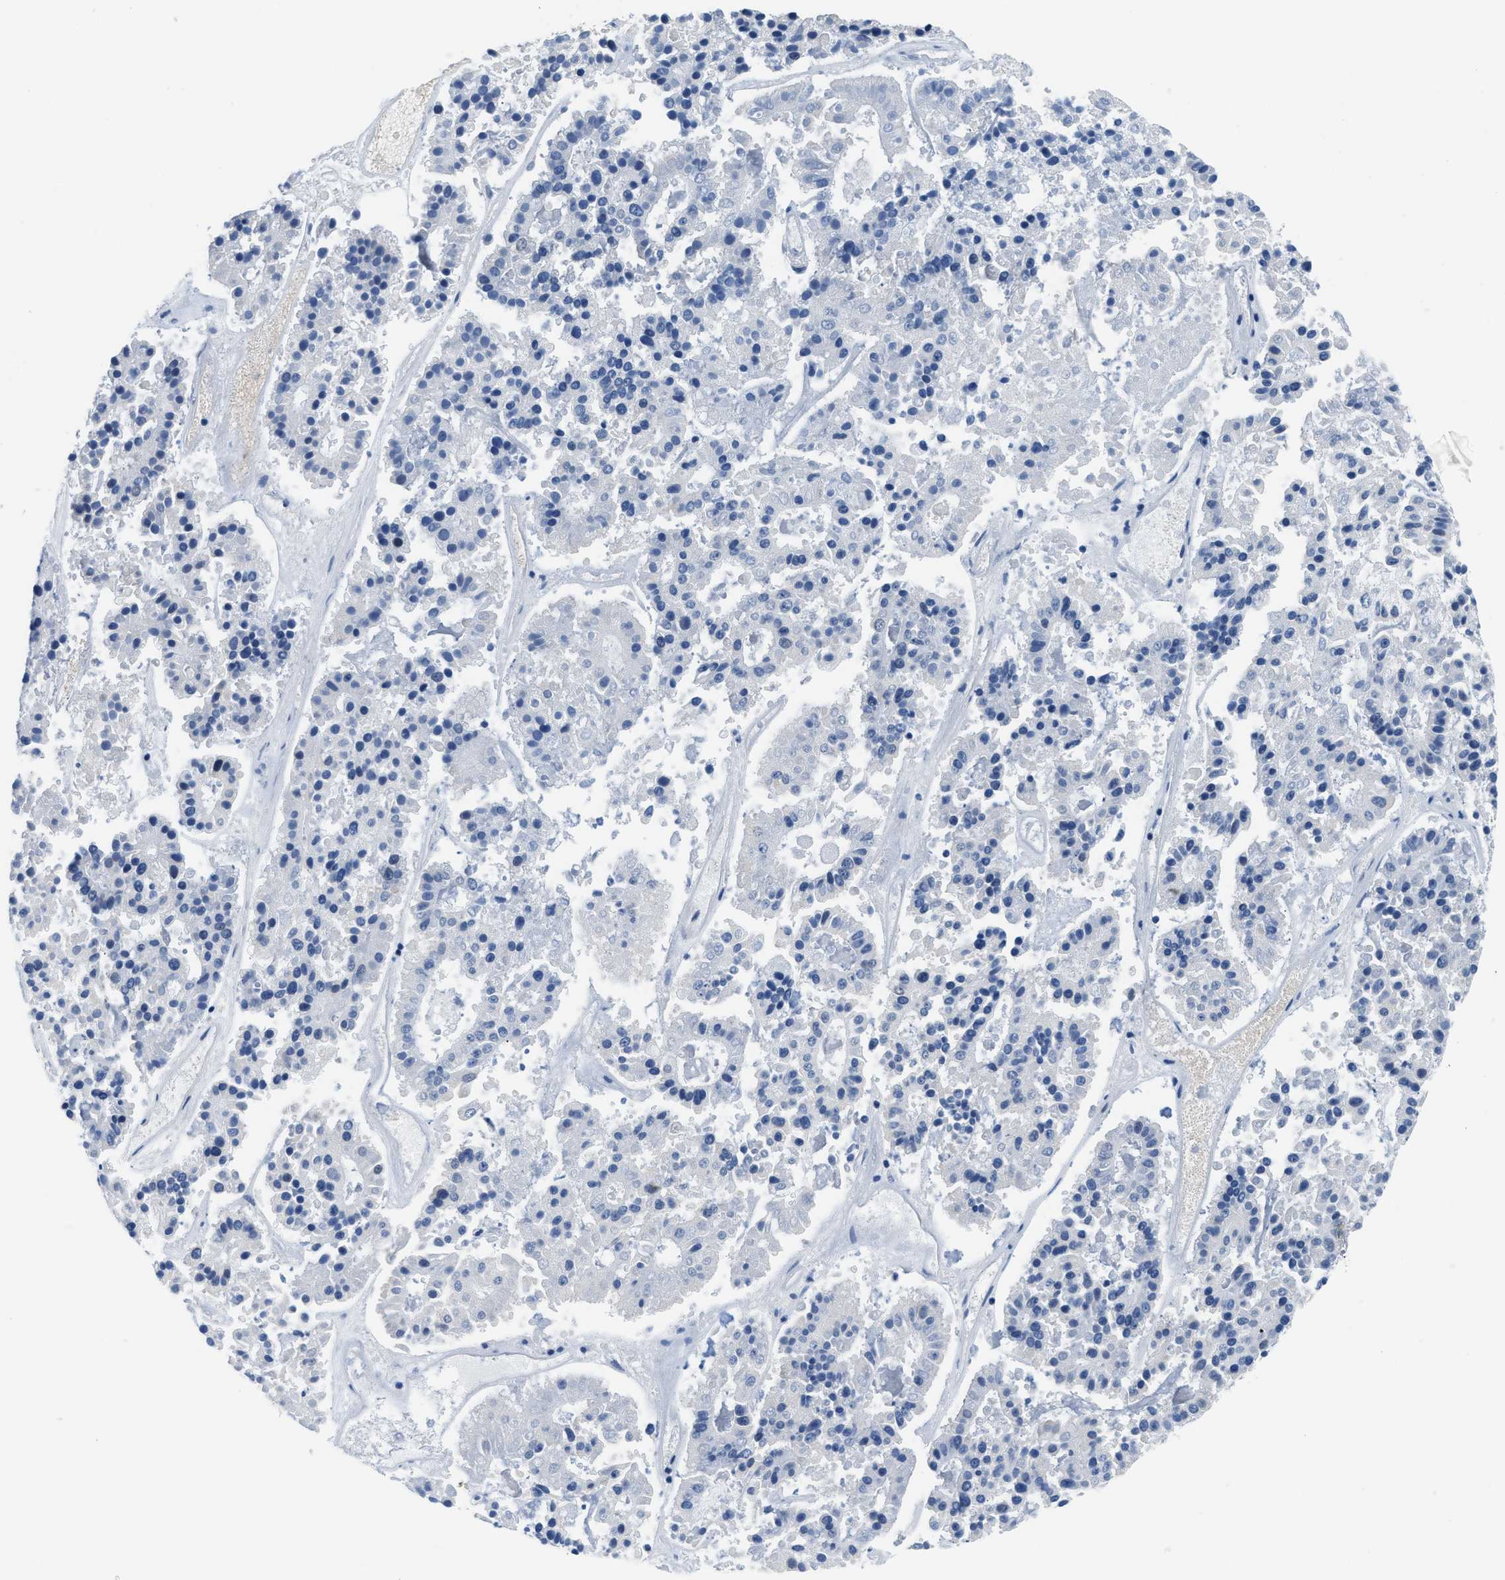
{"staining": {"intensity": "negative", "quantity": "none", "location": "none"}, "tissue": "pancreatic cancer", "cell_type": "Tumor cells", "image_type": "cancer", "snomed": [{"axis": "morphology", "description": "Adenocarcinoma, NOS"}, {"axis": "topography", "description": "Pancreas"}], "caption": "Pancreatic adenocarcinoma stained for a protein using immunohistochemistry exhibits no expression tumor cells.", "gene": "CLGN", "patient": {"sex": "male", "age": 50}}